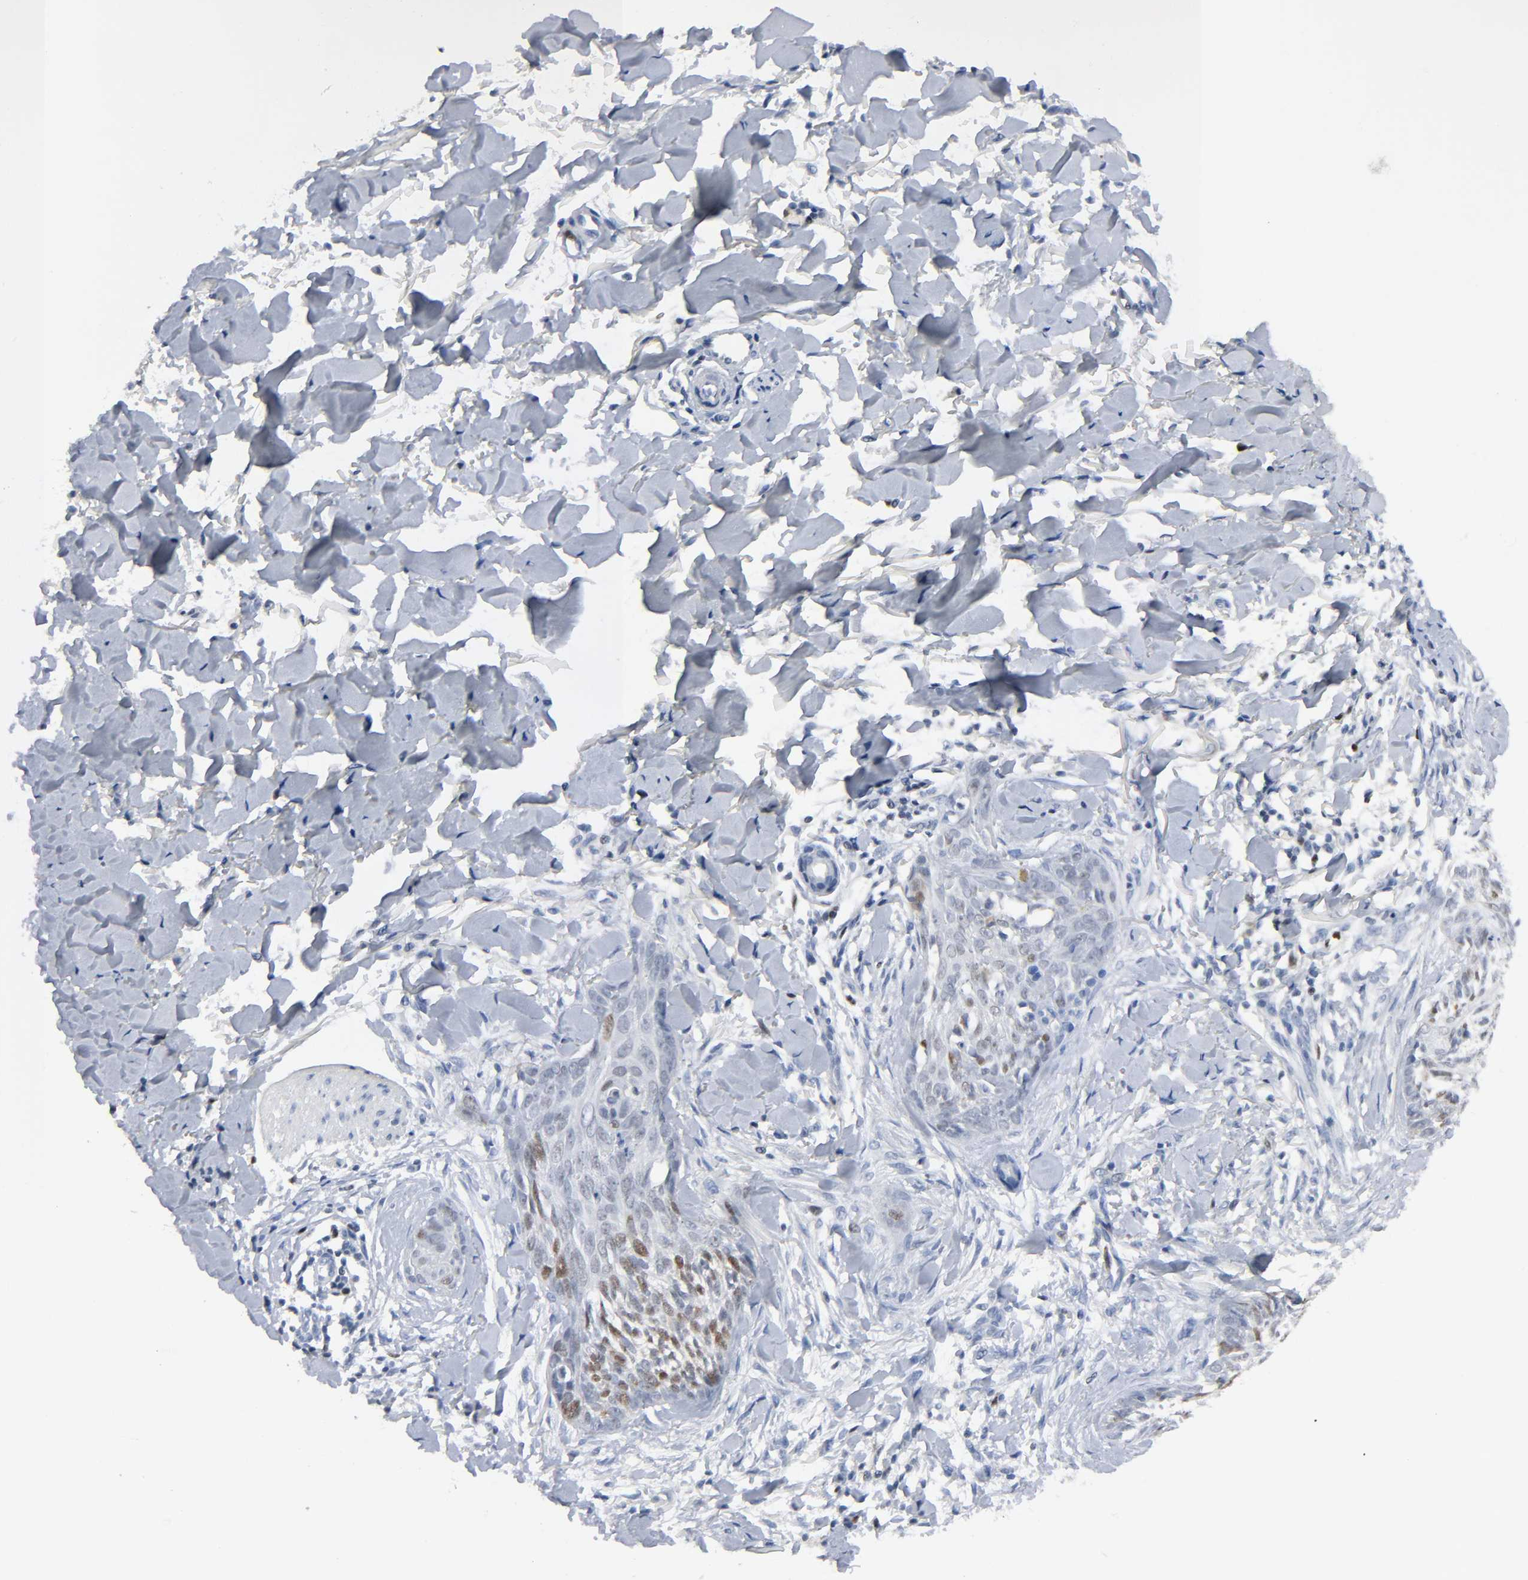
{"staining": {"intensity": "weak", "quantity": "25%-75%", "location": "nuclear"}, "tissue": "skin cancer", "cell_type": "Tumor cells", "image_type": "cancer", "snomed": [{"axis": "morphology", "description": "Normal tissue, NOS"}, {"axis": "morphology", "description": "Basal cell carcinoma"}, {"axis": "topography", "description": "Skin"}], "caption": "This is a micrograph of immunohistochemistry staining of skin cancer (basal cell carcinoma), which shows weak staining in the nuclear of tumor cells.", "gene": "WEE1", "patient": {"sex": "male", "age": 71}}